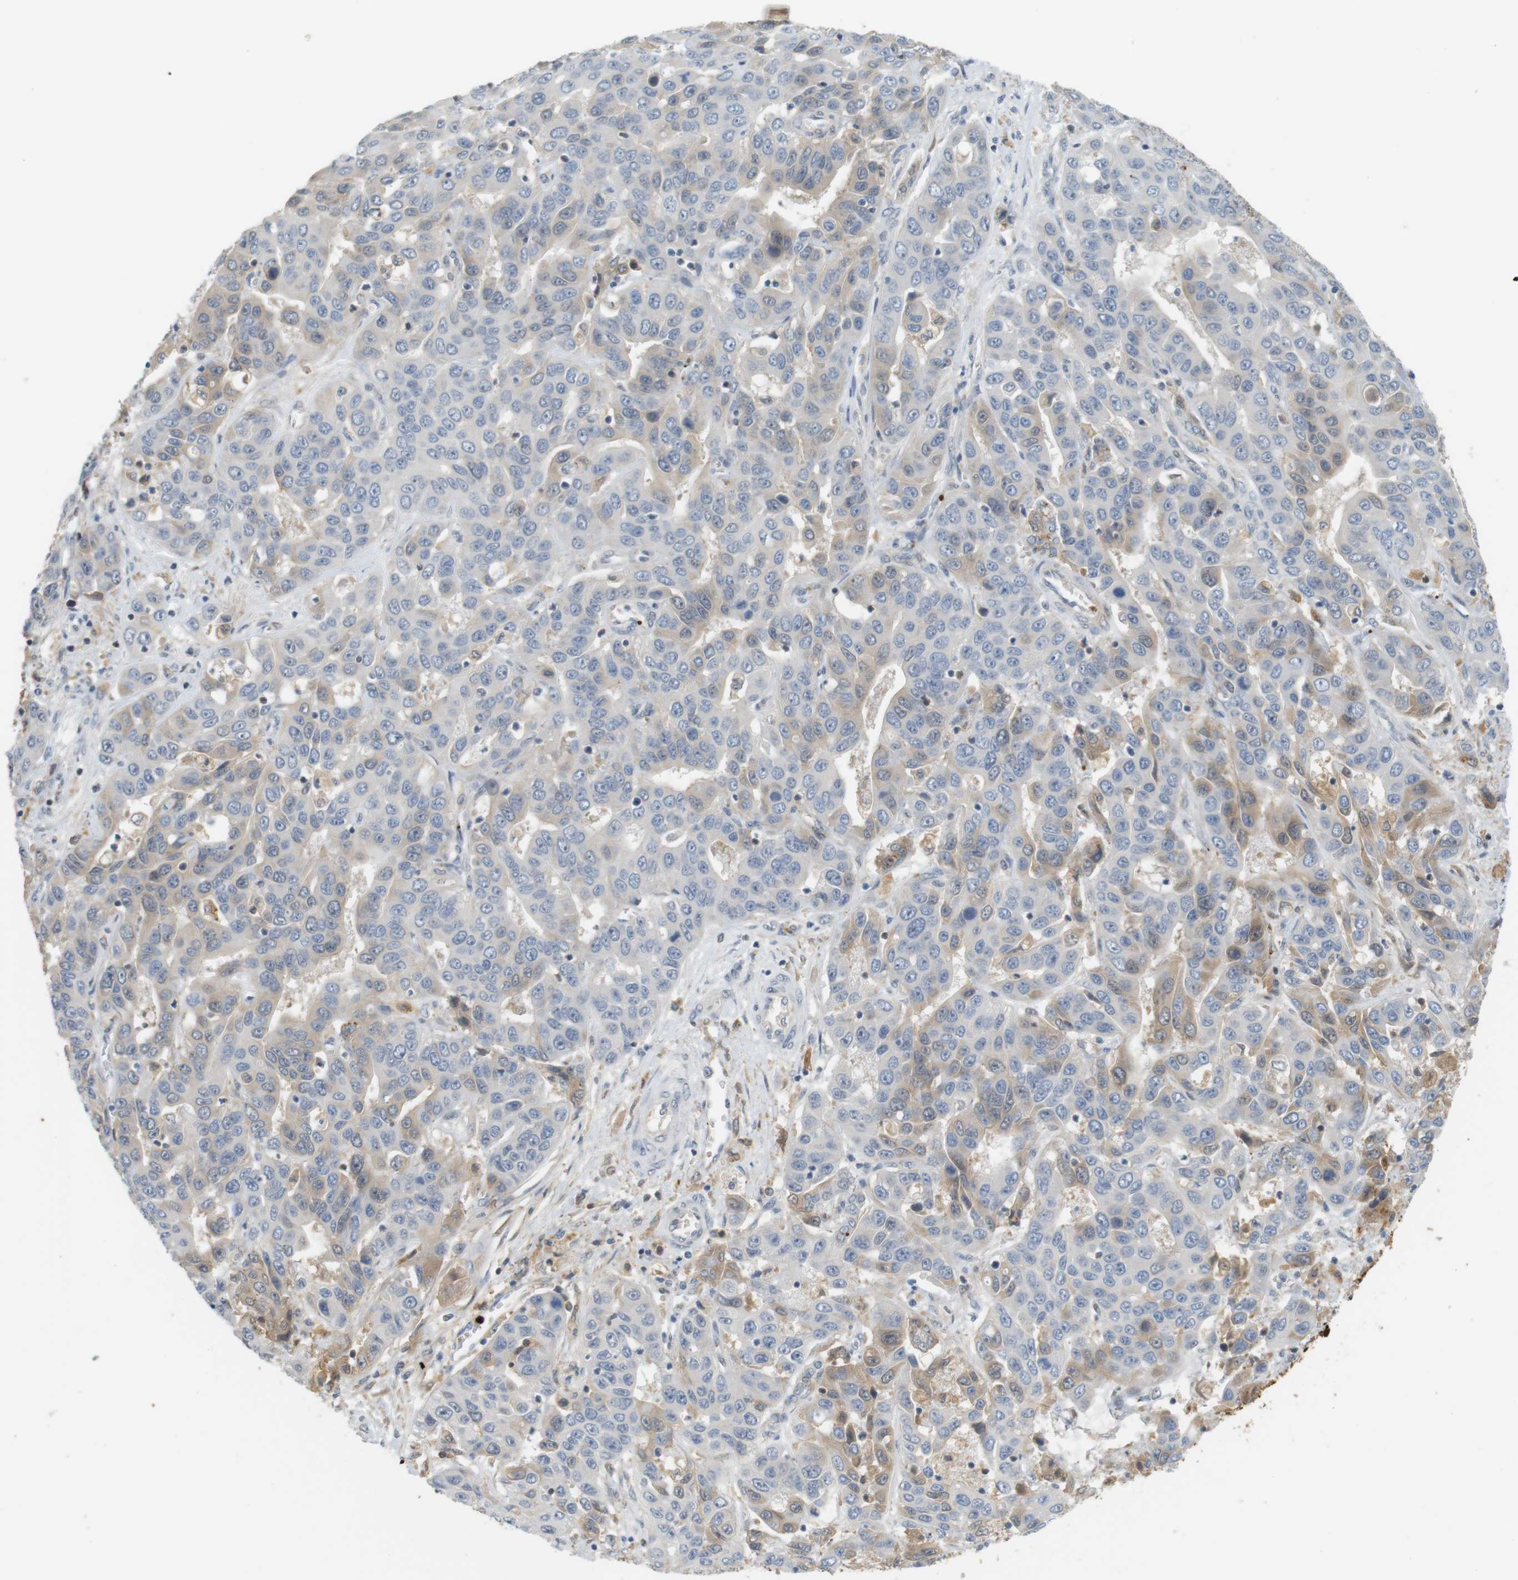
{"staining": {"intensity": "weak", "quantity": "<25%", "location": "cytoplasmic/membranous"}, "tissue": "liver cancer", "cell_type": "Tumor cells", "image_type": "cancer", "snomed": [{"axis": "morphology", "description": "Cholangiocarcinoma"}, {"axis": "topography", "description": "Liver"}], "caption": "Immunohistochemical staining of cholangiocarcinoma (liver) shows no significant staining in tumor cells.", "gene": "CREB3L2", "patient": {"sex": "female", "age": 52}}